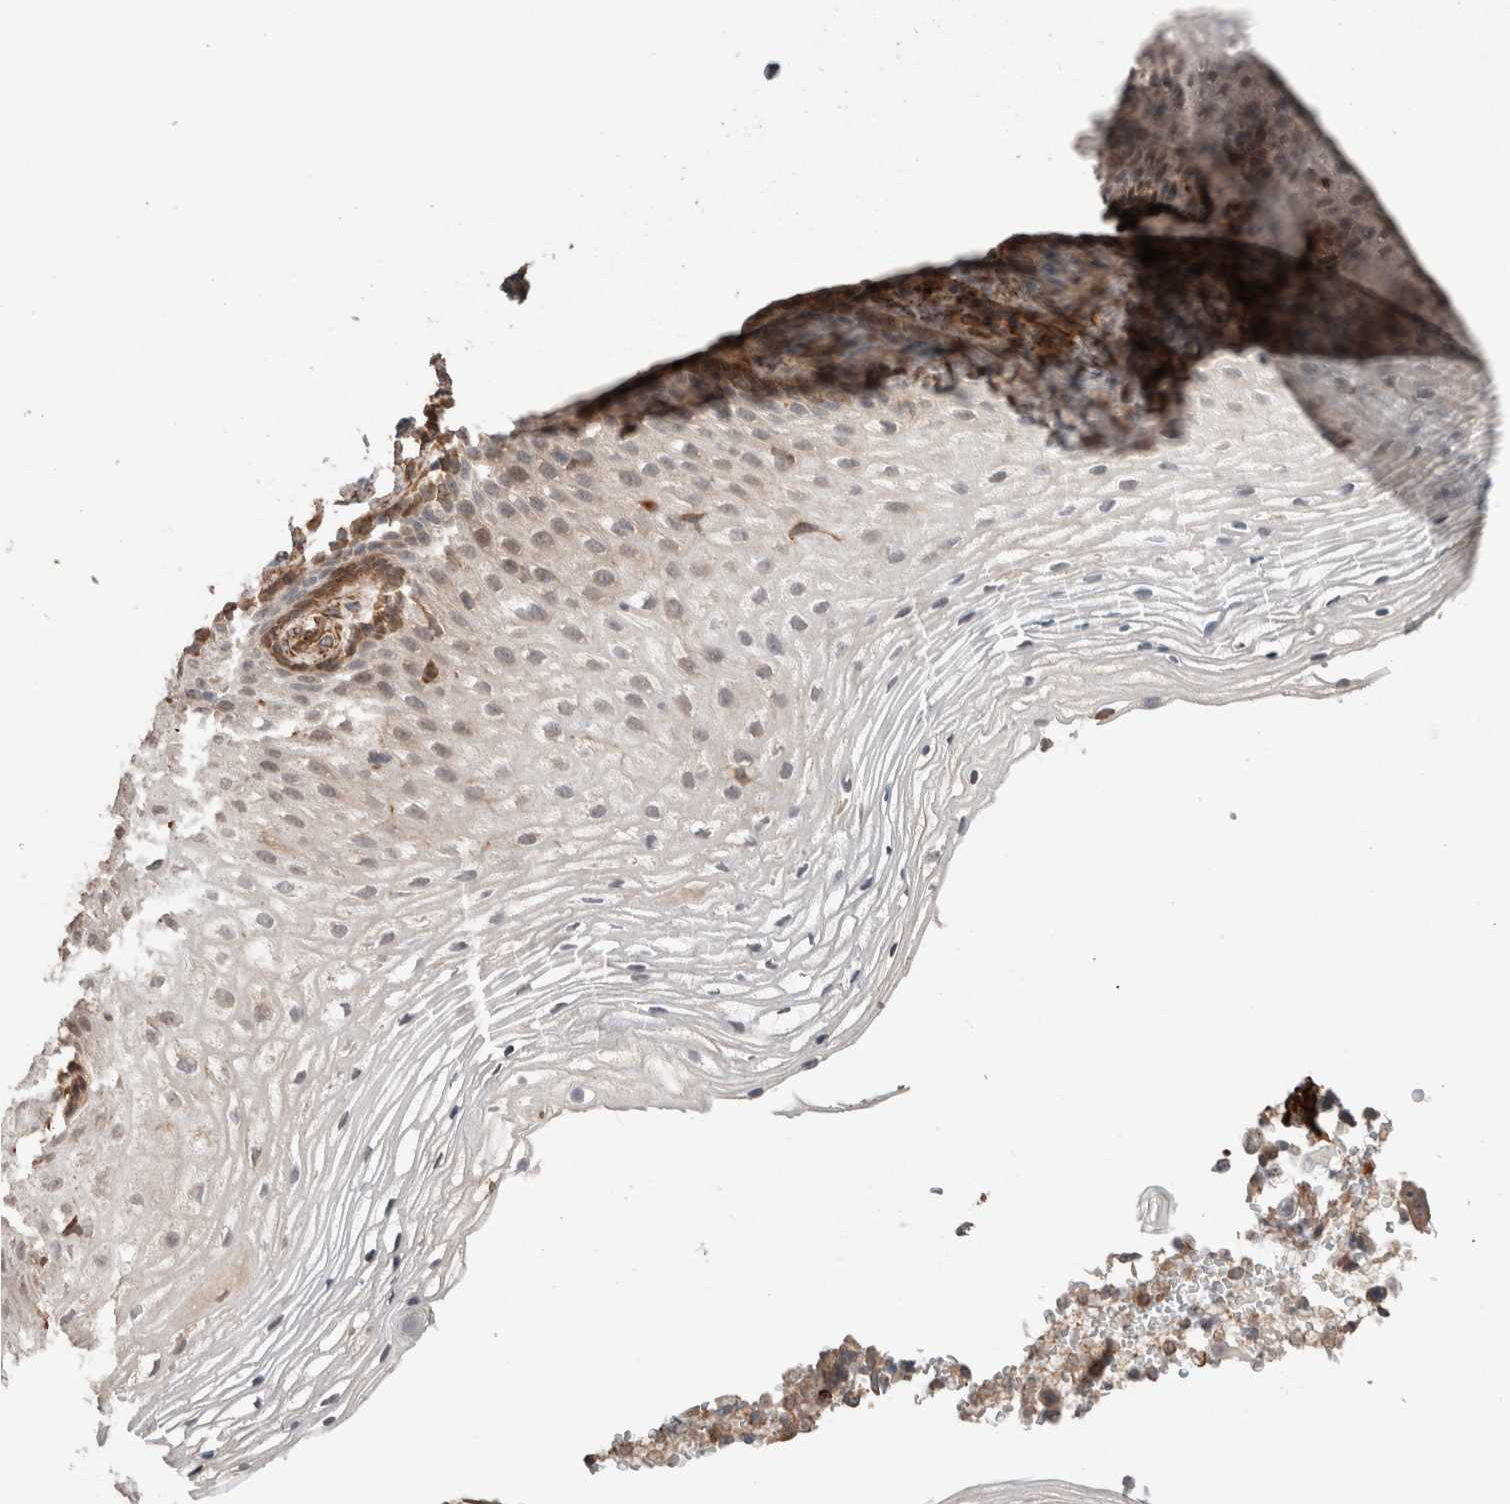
{"staining": {"intensity": "moderate", "quantity": "<25%", "location": "cytoplasmic/membranous"}, "tissue": "vagina", "cell_type": "Squamous epithelial cells", "image_type": "normal", "snomed": [{"axis": "morphology", "description": "Normal tissue, NOS"}, {"axis": "topography", "description": "Vagina"}], "caption": "Protein staining displays moderate cytoplasmic/membranous staining in about <25% of squamous epithelial cells in benign vagina.", "gene": "RAB32", "patient": {"sex": "female", "age": 60}}